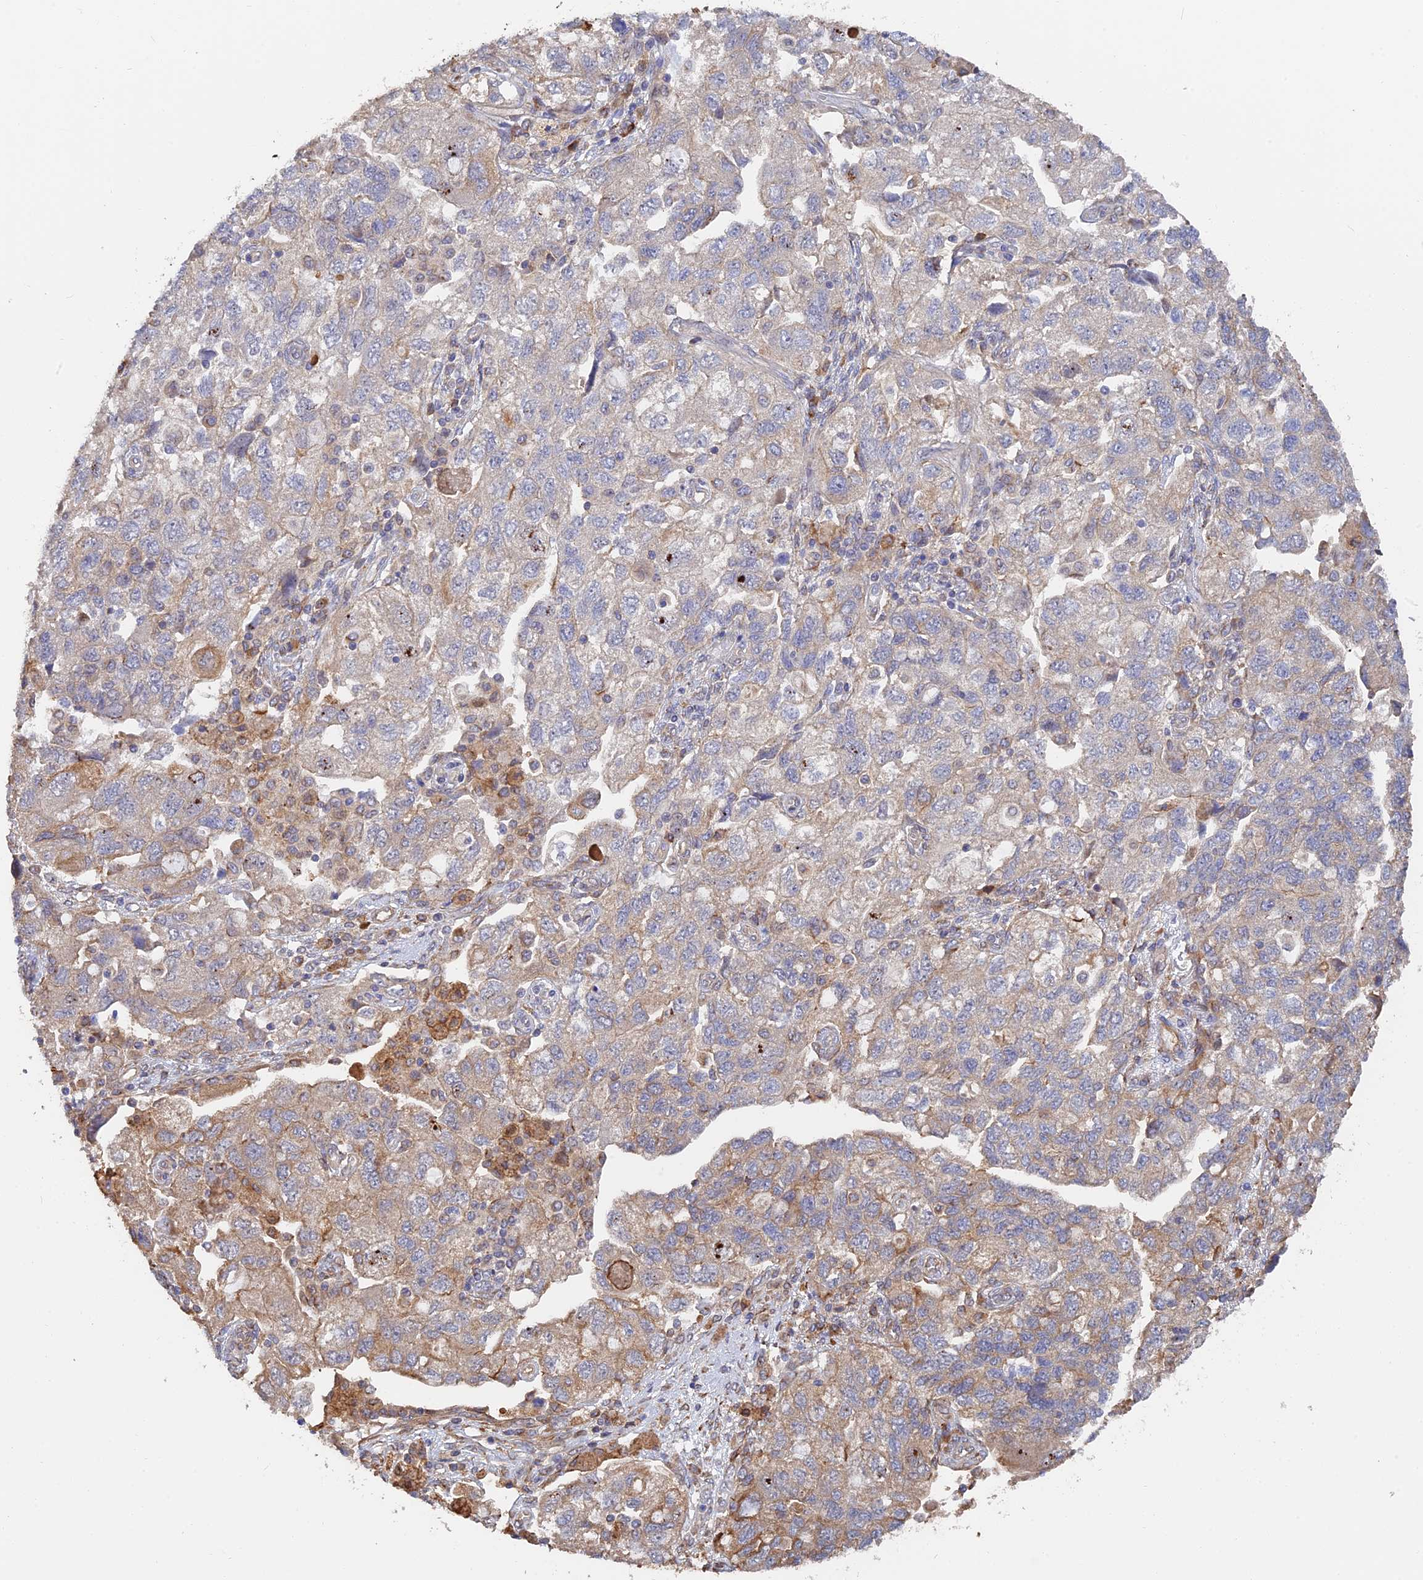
{"staining": {"intensity": "moderate", "quantity": "25%-75%", "location": "cytoplasmic/membranous"}, "tissue": "ovarian cancer", "cell_type": "Tumor cells", "image_type": "cancer", "snomed": [{"axis": "morphology", "description": "Carcinoma, NOS"}, {"axis": "morphology", "description": "Cystadenocarcinoma, serous, NOS"}, {"axis": "topography", "description": "Ovary"}], "caption": "A brown stain labels moderate cytoplasmic/membranous staining of a protein in ovarian carcinoma tumor cells.", "gene": "WBP11", "patient": {"sex": "female", "age": 69}}